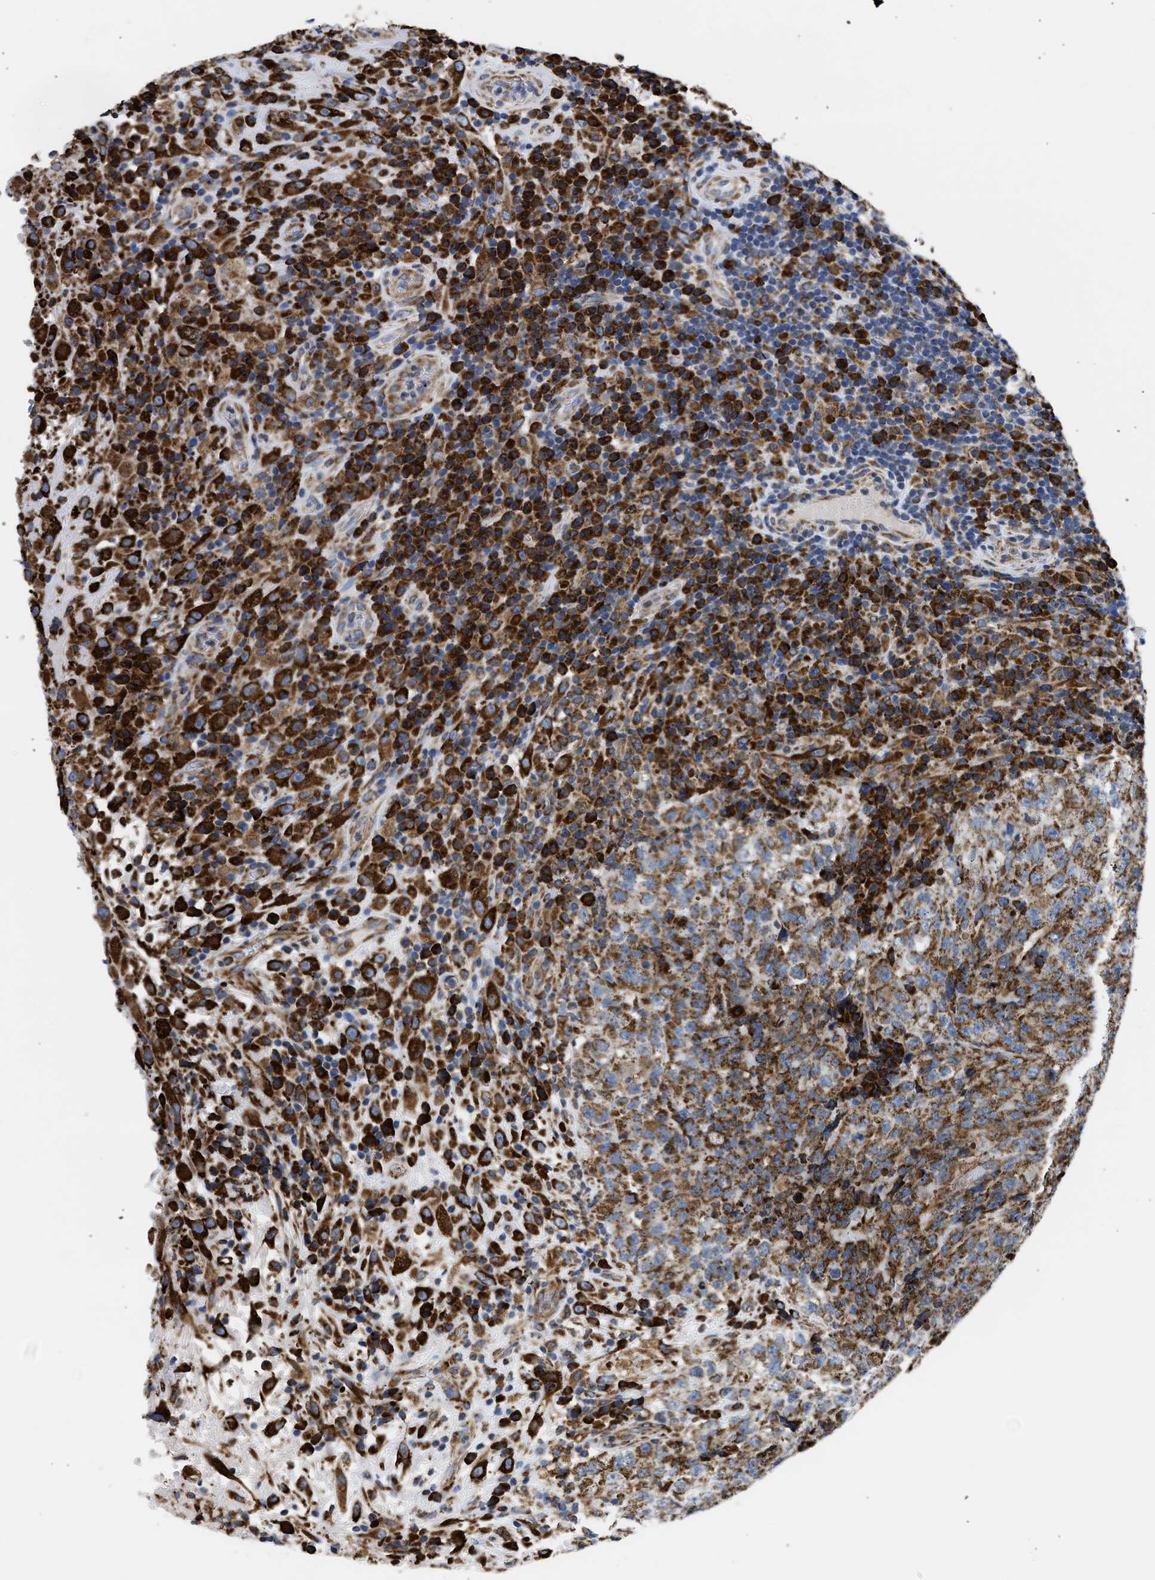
{"staining": {"intensity": "moderate", "quantity": ">75%", "location": "cytoplasmic/membranous"}, "tissue": "testis cancer", "cell_type": "Tumor cells", "image_type": "cancer", "snomed": [{"axis": "morphology", "description": "Necrosis, NOS"}, {"axis": "morphology", "description": "Carcinoma, Embryonal, NOS"}, {"axis": "topography", "description": "Testis"}], "caption": "This is a micrograph of immunohistochemistry (IHC) staining of testis embryonal carcinoma, which shows moderate staining in the cytoplasmic/membranous of tumor cells.", "gene": "CYCS", "patient": {"sex": "male", "age": 19}}